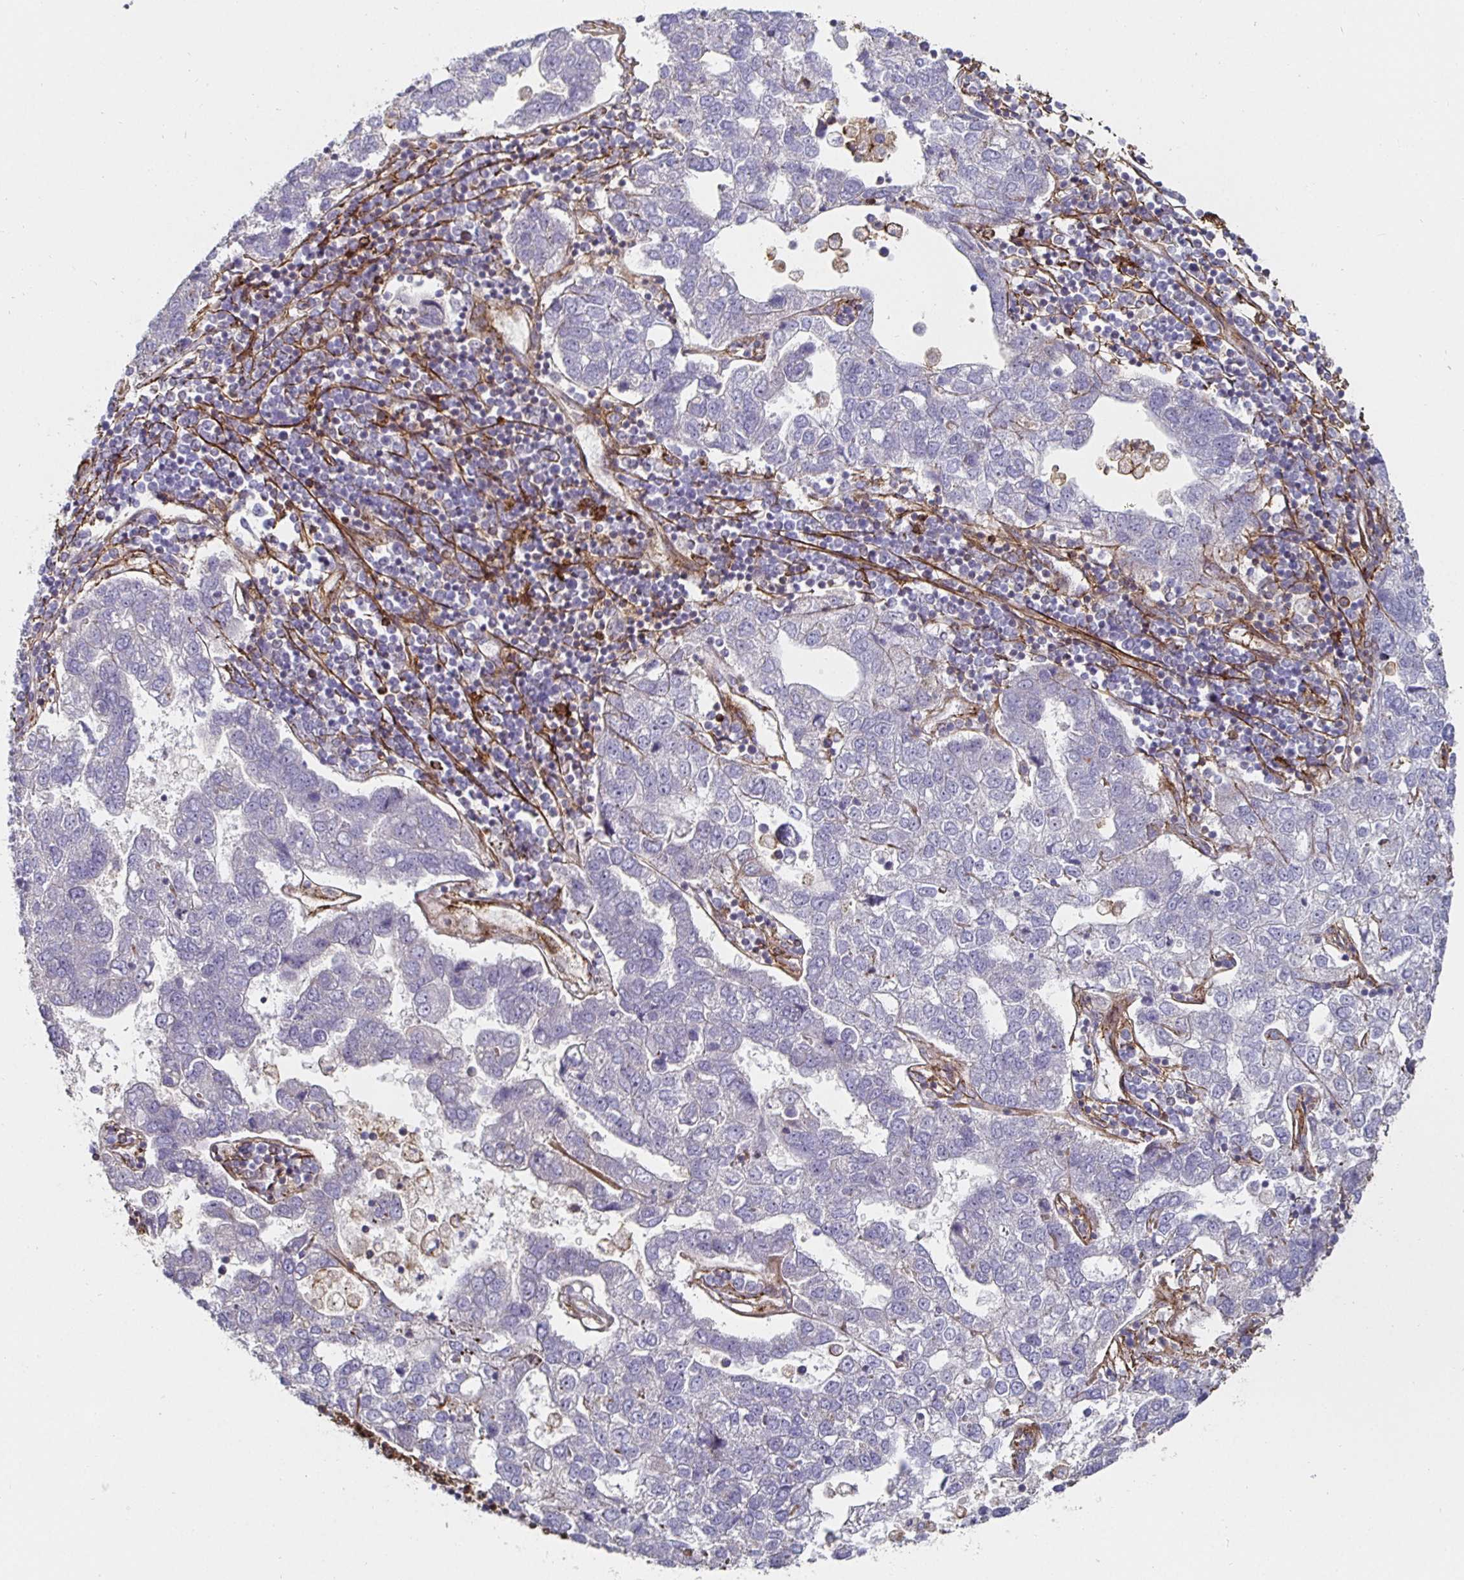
{"staining": {"intensity": "negative", "quantity": "none", "location": "none"}, "tissue": "pancreatic cancer", "cell_type": "Tumor cells", "image_type": "cancer", "snomed": [{"axis": "morphology", "description": "Adenocarcinoma, NOS"}, {"axis": "topography", "description": "Pancreas"}], "caption": "Immunohistochemistry (IHC) of human pancreatic adenocarcinoma shows no expression in tumor cells.", "gene": "GJA4", "patient": {"sex": "female", "age": 61}}